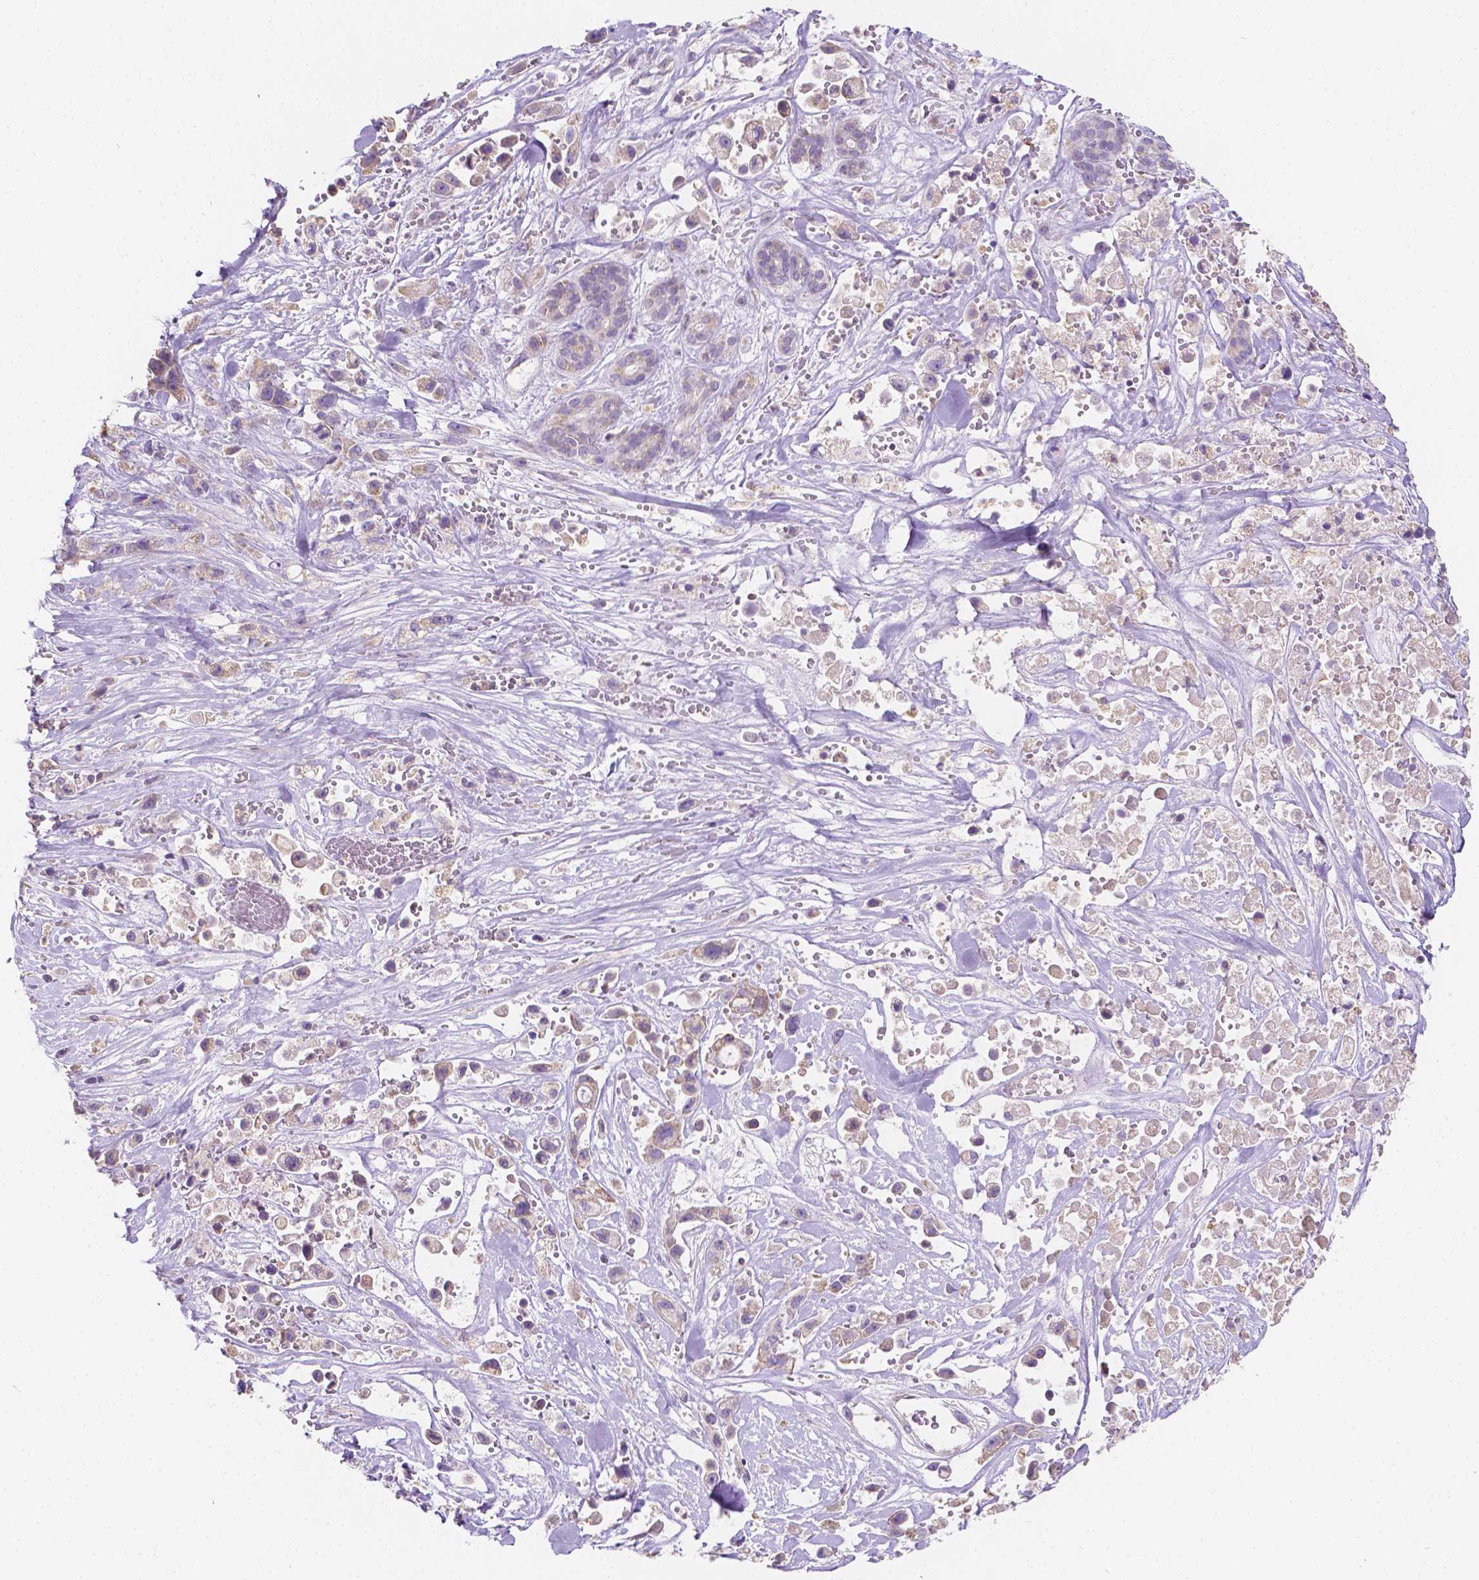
{"staining": {"intensity": "weak", "quantity": "<25%", "location": "cytoplasmic/membranous"}, "tissue": "pancreatic cancer", "cell_type": "Tumor cells", "image_type": "cancer", "snomed": [{"axis": "morphology", "description": "Adenocarcinoma, NOS"}, {"axis": "topography", "description": "Pancreas"}], "caption": "Human adenocarcinoma (pancreatic) stained for a protein using immunohistochemistry (IHC) demonstrates no staining in tumor cells.", "gene": "TMEM130", "patient": {"sex": "male", "age": 44}}